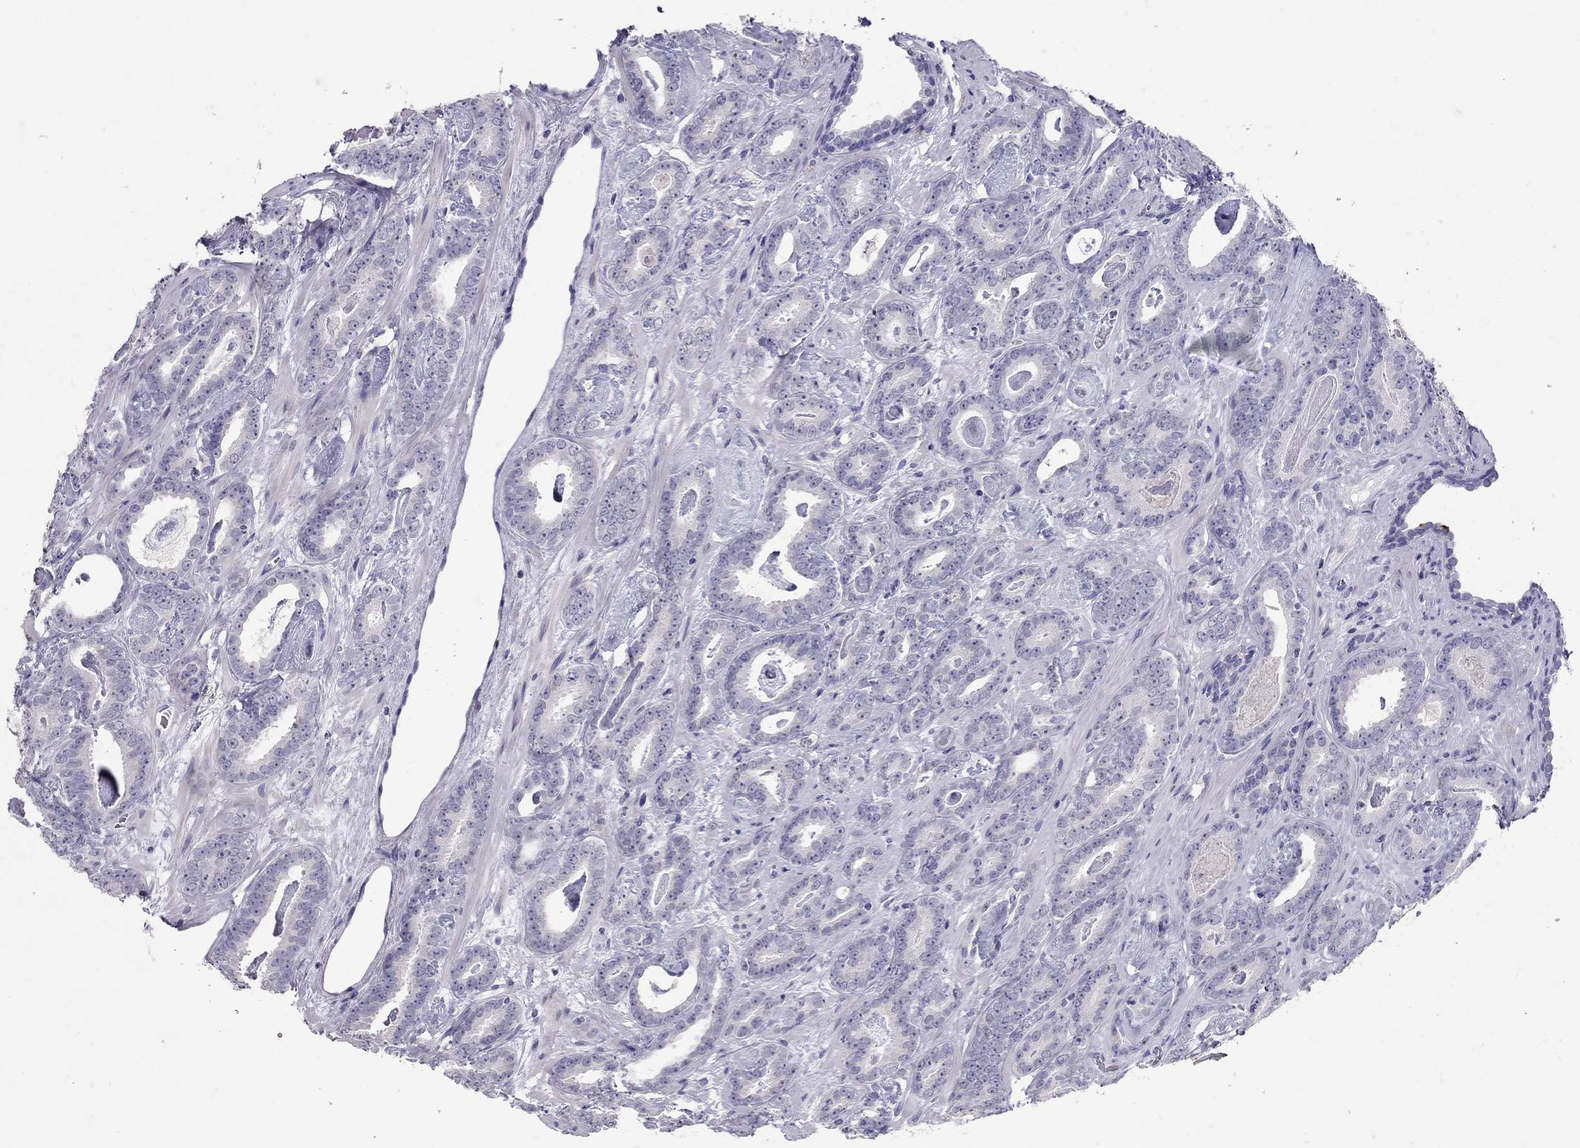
{"staining": {"intensity": "negative", "quantity": "none", "location": "none"}, "tissue": "prostate cancer", "cell_type": "Tumor cells", "image_type": "cancer", "snomed": [{"axis": "morphology", "description": "Adenocarcinoma, Medium grade"}, {"axis": "topography", "description": "Prostate and seminal vesicle, NOS"}, {"axis": "topography", "description": "Prostate"}], "caption": "There is no significant positivity in tumor cells of adenocarcinoma (medium-grade) (prostate).", "gene": "MUC16", "patient": {"sex": "male", "age": 54}}